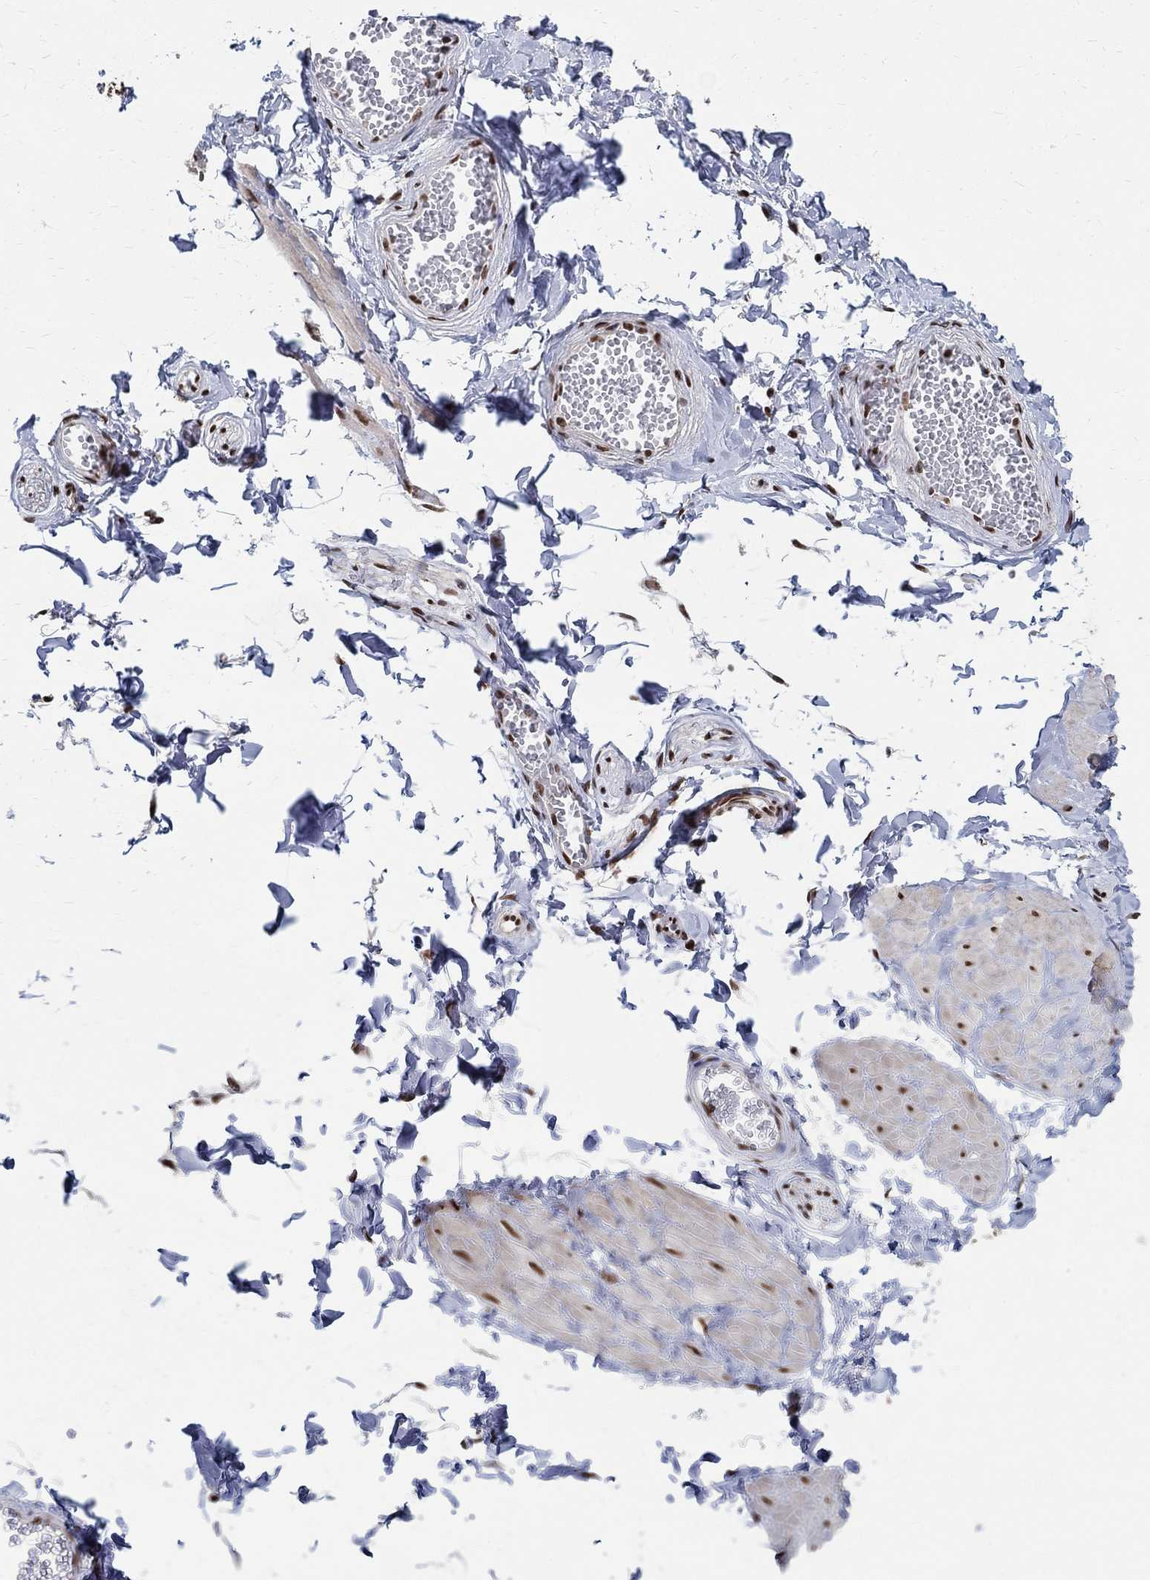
{"staining": {"intensity": "negative", "quantity": "none", "location": "none"}, "tissue": "adipose tissue", "cell_type": "Adipocytes", "image_type": "normal", "snomed": [{"axis": "morphology", "description": "Normal tissue, NOS"}, {"axis": "topography", "description": "Smooth muscle"}, {"axis": "topography", "description": "Peripheral nerve tissue"}], "caption": "Immunohistochemistry (IHC) of normal human adipose tissue exhibits no positivity in adipocytes.", "gene": "FBXO16", "patient": {"sex": "male", "age": 22}}